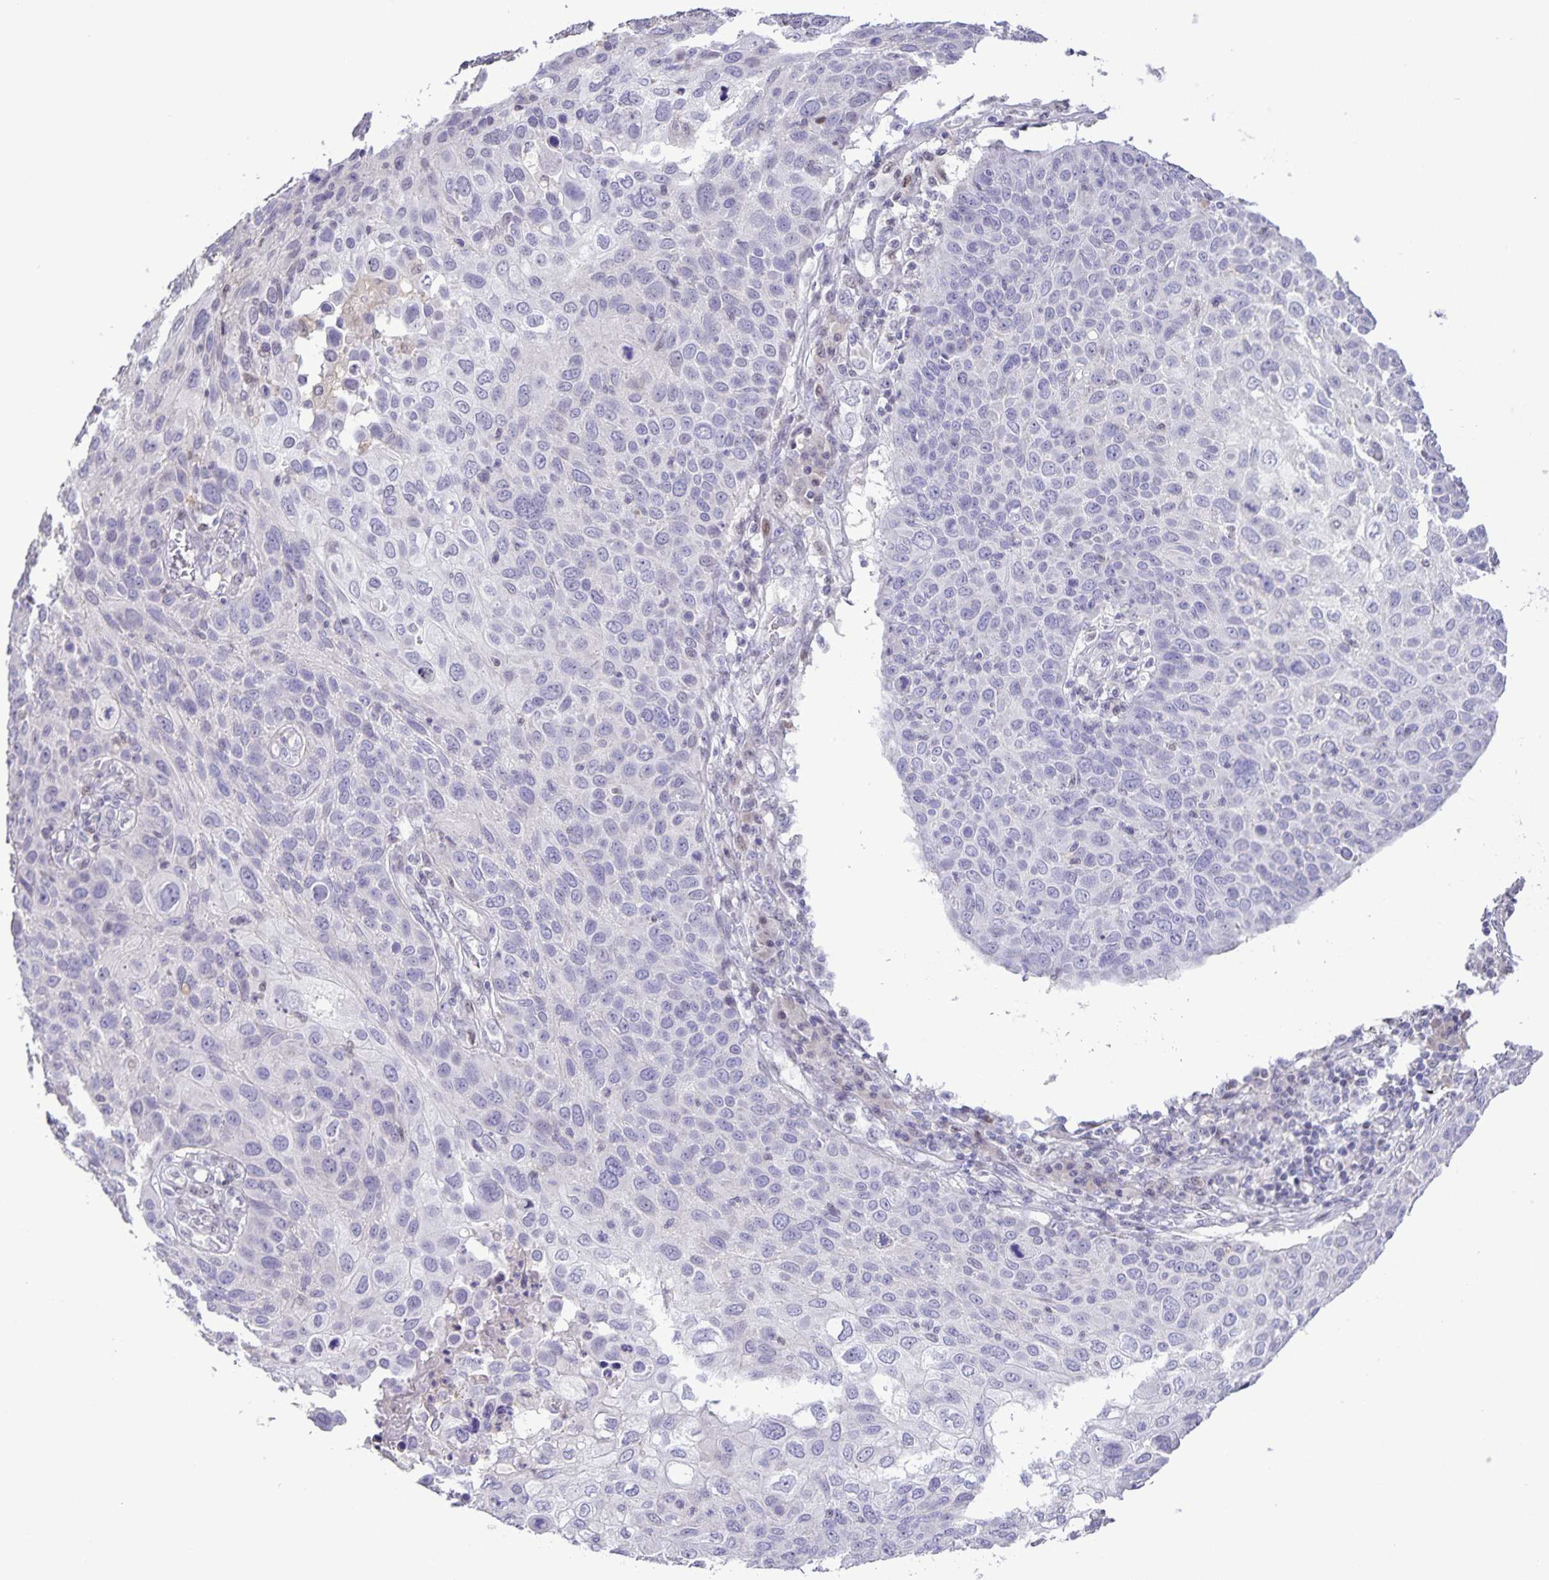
{"staining": {"intensity": "negative", "quantity": "none", "location": "none"}, "tissue": "skin cancer", "cell_type": "Tumor cells", "image_type": "cancer", "snomed": [{"axis": "morphology", "description": "Squamous cell carcinoma, NOS"}, {"axis": "topography", "description": "Skin"}], "caption": "Immunohistochemical staining of skin squamous cell carcinoma displays no significant staining in tumor cells. (DAB (3,3'-diaminobenzidine) immunohistochemistry with hematoxylin counter stain).", "gene": "ONECUT2", "patient": {"sex": "male", "age": 87}}